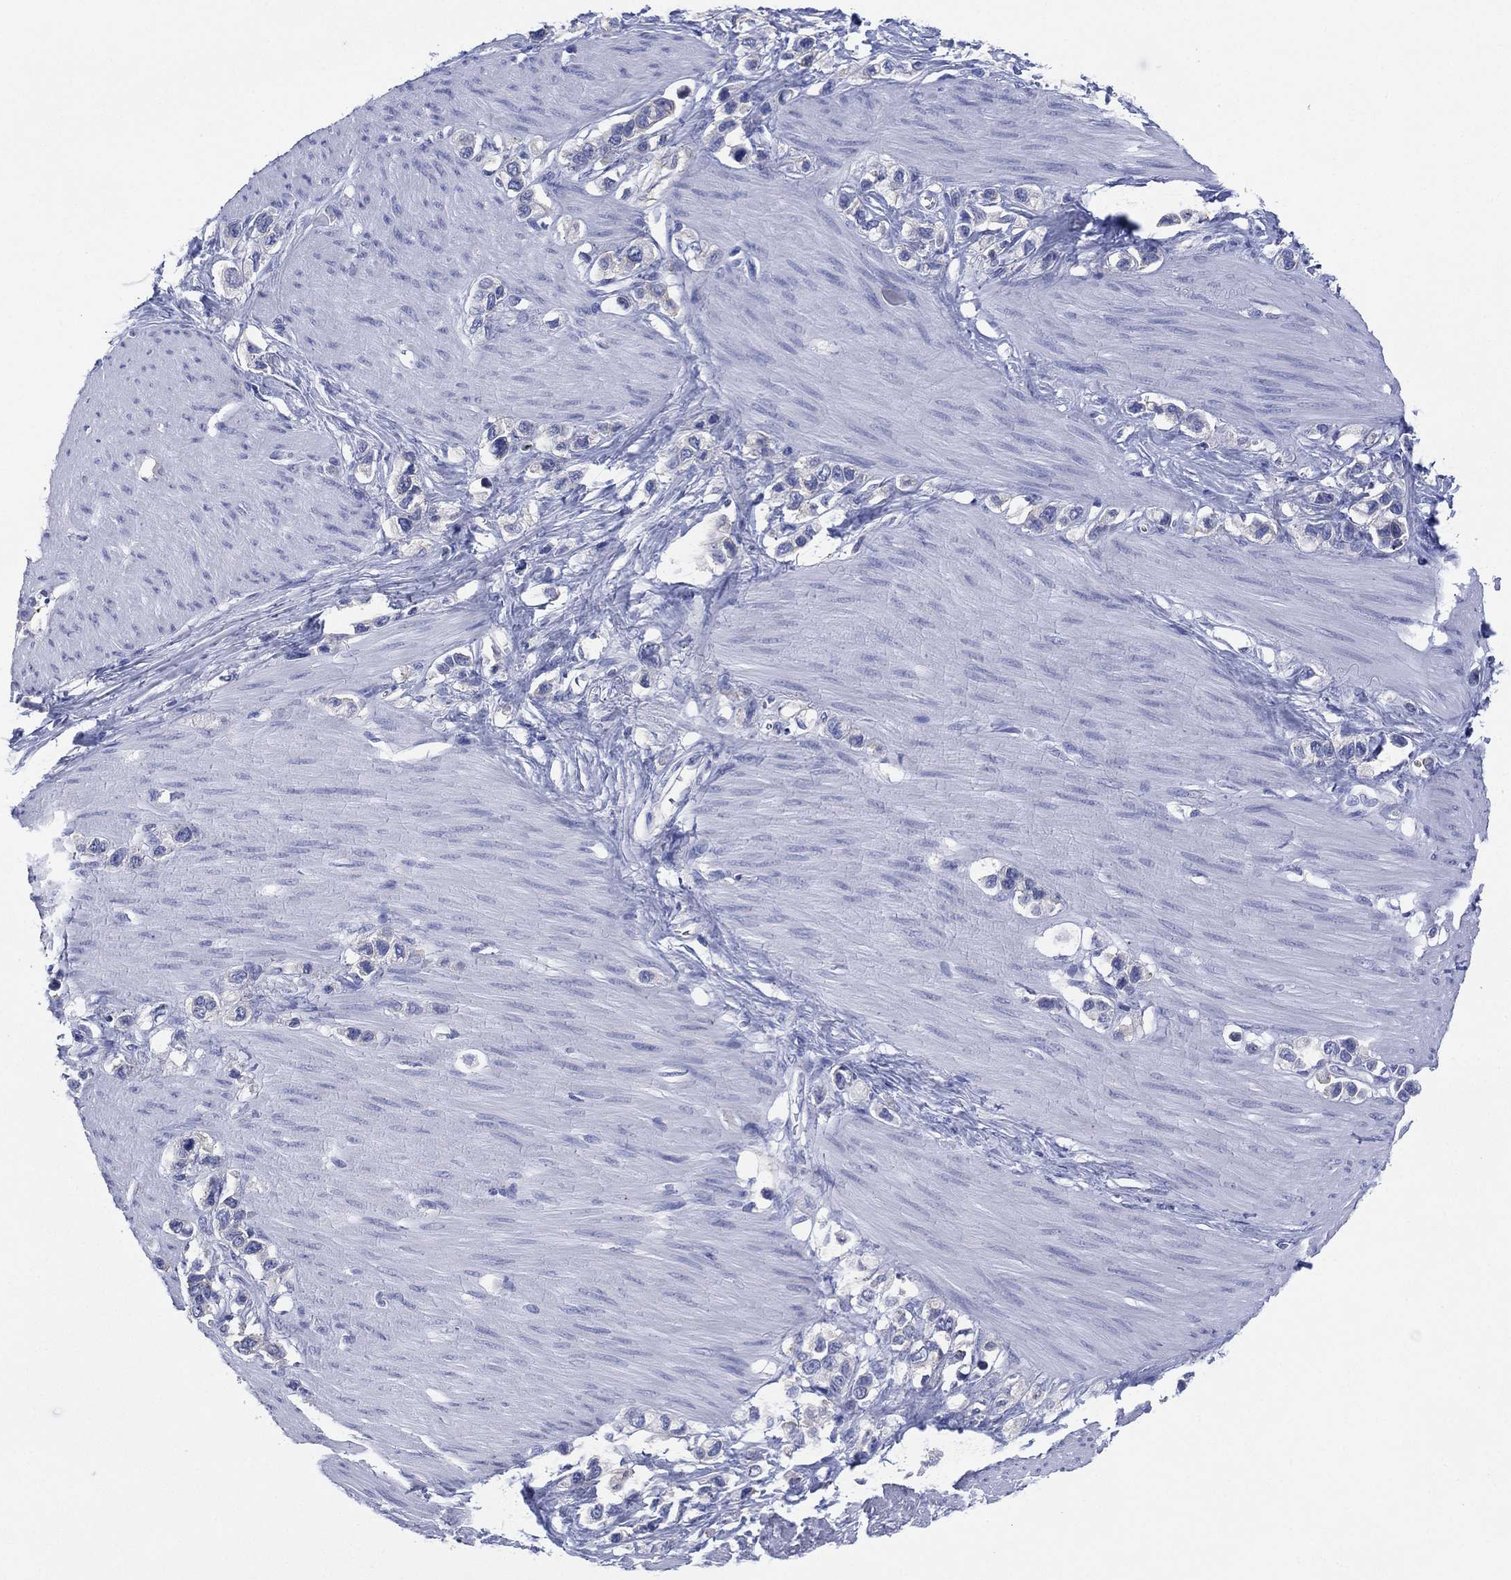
{"staining": {"intensity": "negative", "quantity": "none", "location": "none"}, "tissue": "stomach cancer", "cell_type": "Tumor cells", "image_type": "cancer", "snomed": [{"axis": "morphology", "description": "Normal tissue, NOS"}, {"axis": "morphology", "description": "Adenocarcinoma, NOS"}, {"axis": "morphology", "description": "Adenocarcinoma, High grade"}, {"axis": "topography", "description": "Stomach, upper"}, {"axis": "topography", "description": "Stomach"}], "caption": "Tumor cells are negative for protein expression in human stomach adenocarcinoma (high-grade). (DAB (3,3'-diaminobenzidine) immunohistochemistry (IHC) visualized using brightfield microscopy, high magnification).", "gene": "CHRNA3", "patient": {"sex": "female", "age": 65}}